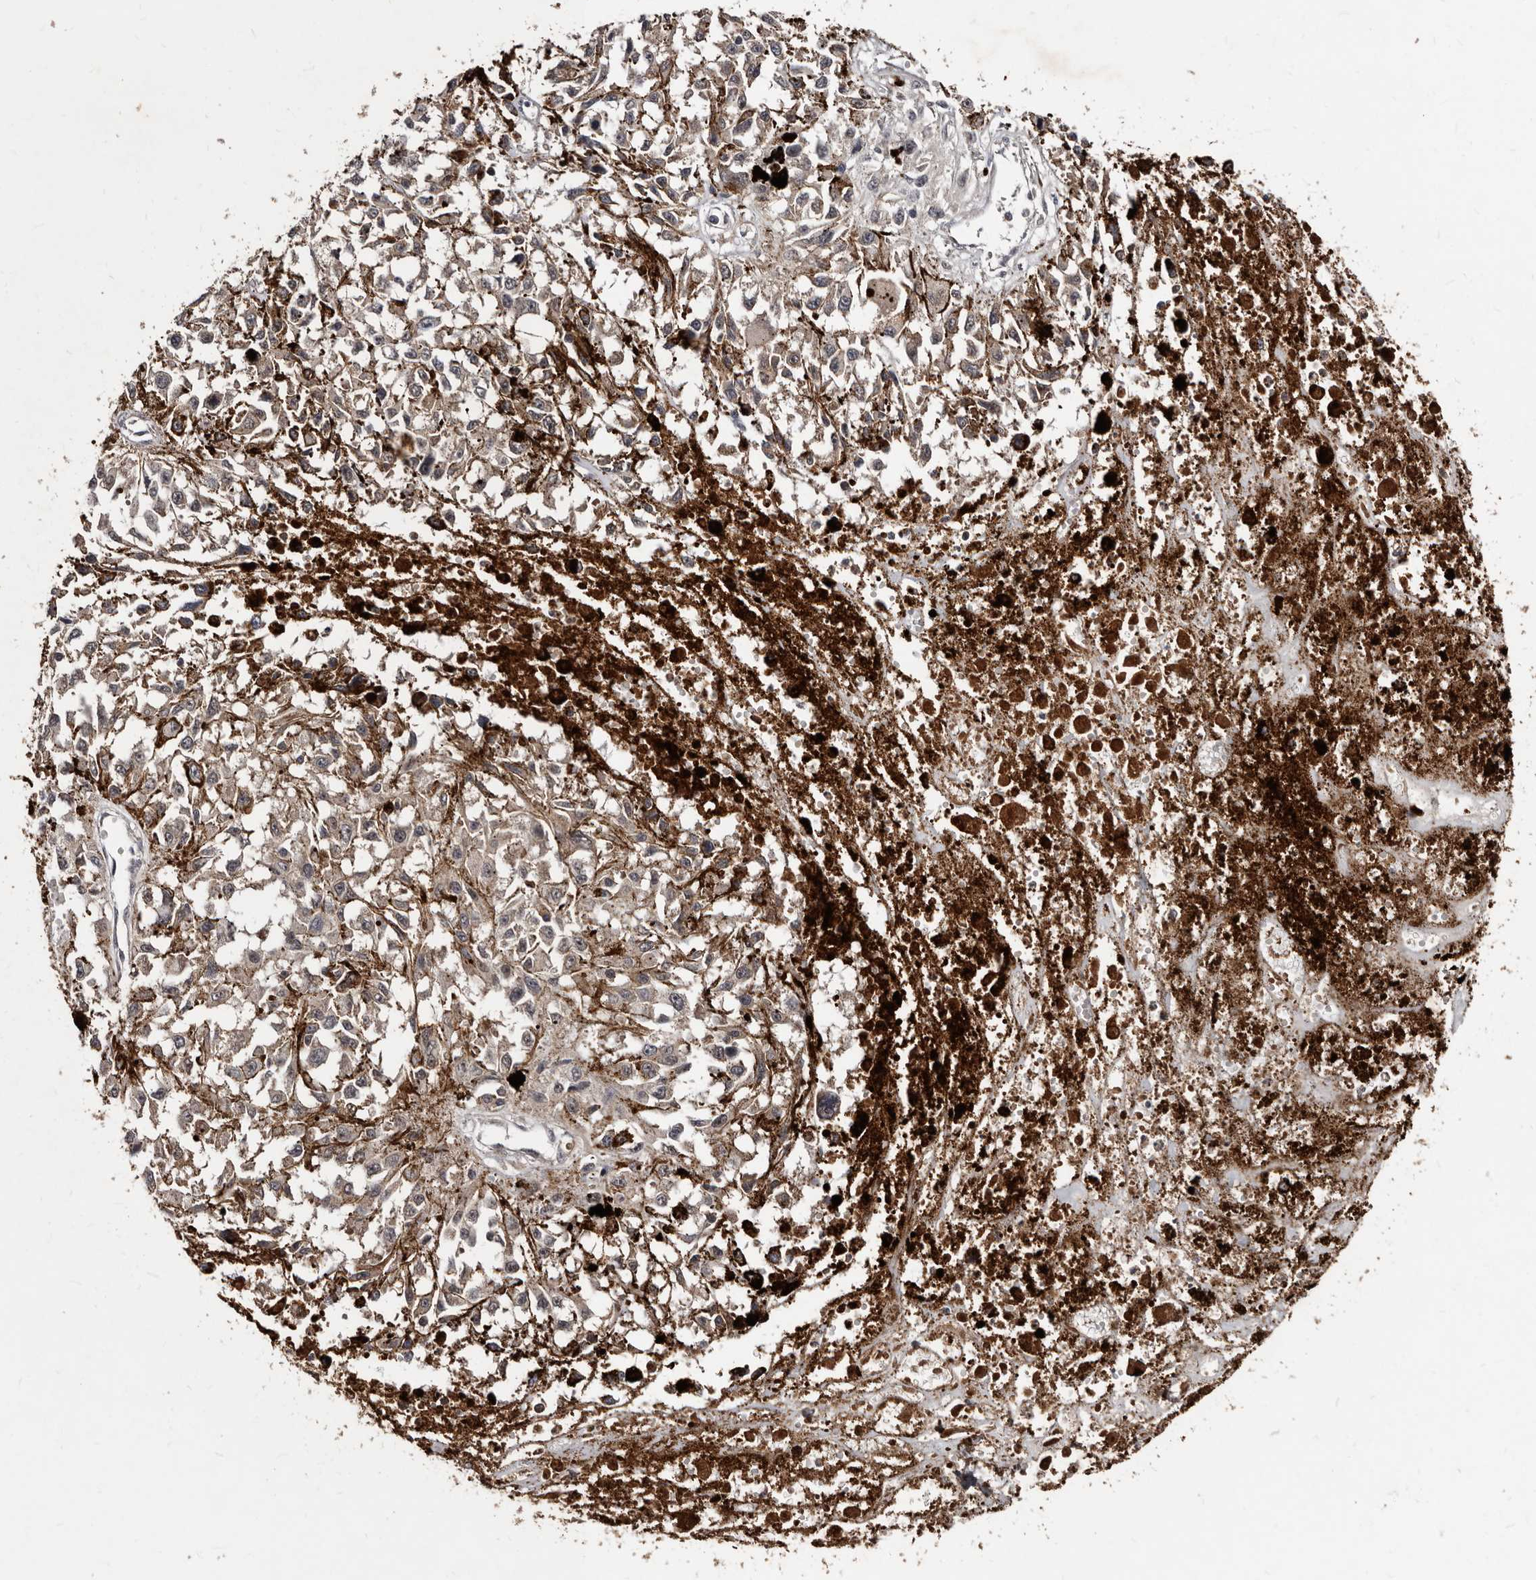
{"staining": {"intensity": "negative", "quantity": "none", "location": "none"}, "tissue": "melanoma", "cell_type": "Tumor cells", "image_type": "cancer", "snomed": [{"axis": "morphology", "description": "Malignant melanoma, Metastatic site"}, {"axis": "topography", "description": "Lymph node"}], "caption": "This is an IHC image of melanoma. There is no staining in tumor cells.", "gene": "PMVK", "patient": {"sex": "male", "age": 59}}